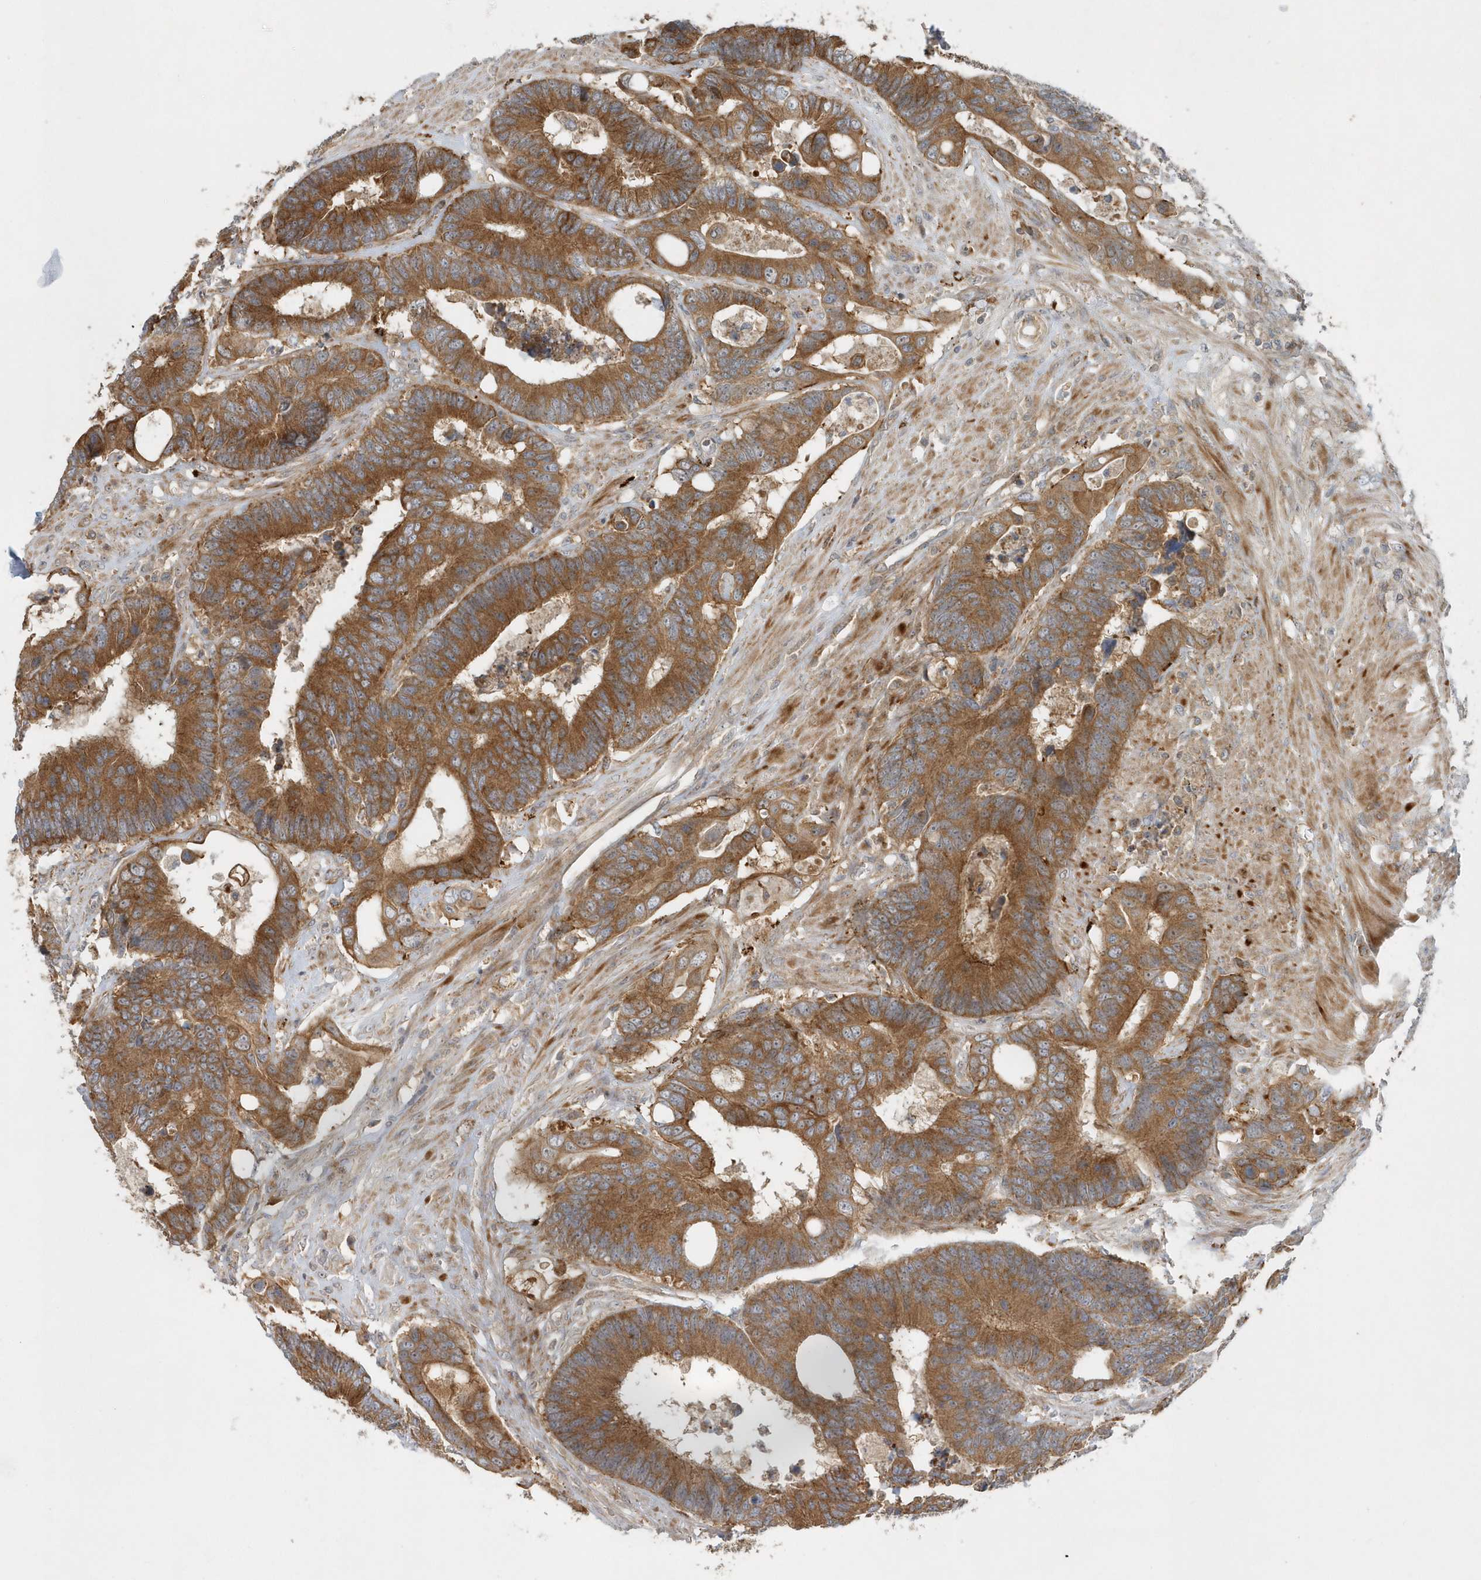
{"staining": {"intensity": "strong", "quantity": ">75%", "location": "cytoplasmic/membranous"}, "tissue": "colorectal cancer", "cell_type": "Tumor cells", "image_type": "cancer", "snomed": [{"axis": "morphology", "description": "Adenocarcinoma, NOS"}, {"axis": "topography", "description": "Rectum"}], "caption": "Brown immunohistochemical staining in human colorectal cancer reveals strong cytoplasmic/membranous positivity in approximately >75% of tumor cells.", "gene": "MMUT", "patient": {"sex": "male", "age": 55}}